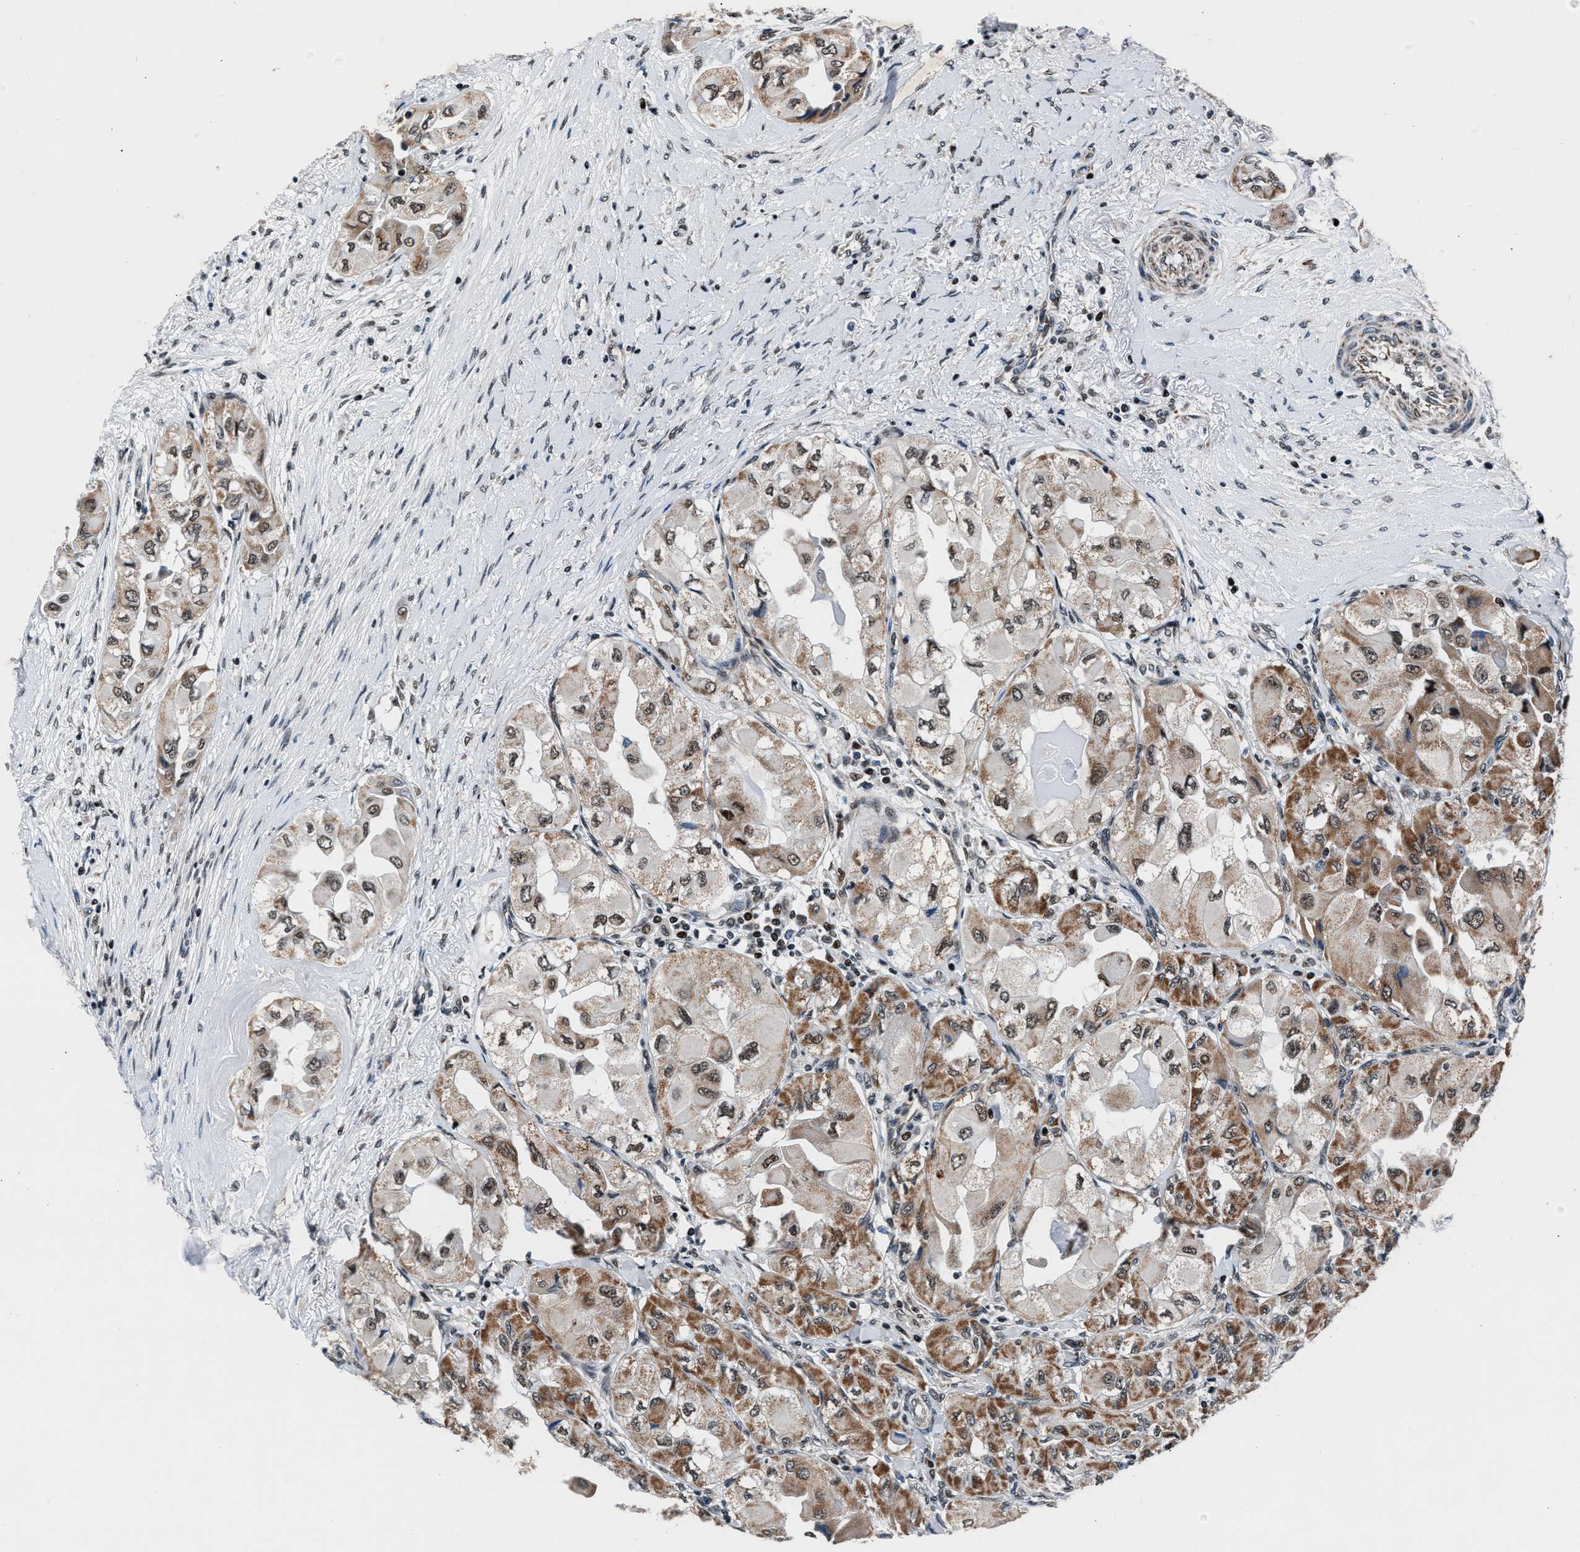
{"staining": {"intensity": "moderate", "quantity": ">75%", "location": "cytoplasmic/membranous,nuclear"}, "tissue": "thyroid cancer", "cell_type": "Tumor cells", "image_type": "cancer", "snomed": [{"axis": "morphology", "description": "Papillary adenocarcinoma, NOS"}, {"axis": "topography", "description": "Thyroid gland"}], "caption": "Thyroid cancer stained with a brown dye exhibits moderate cytoplasmic/membranous and nuclear positive expression in about >75% of tumor cells.", "gene": "PRRC2B", "patient": {"sex": "female", "age": 59}}